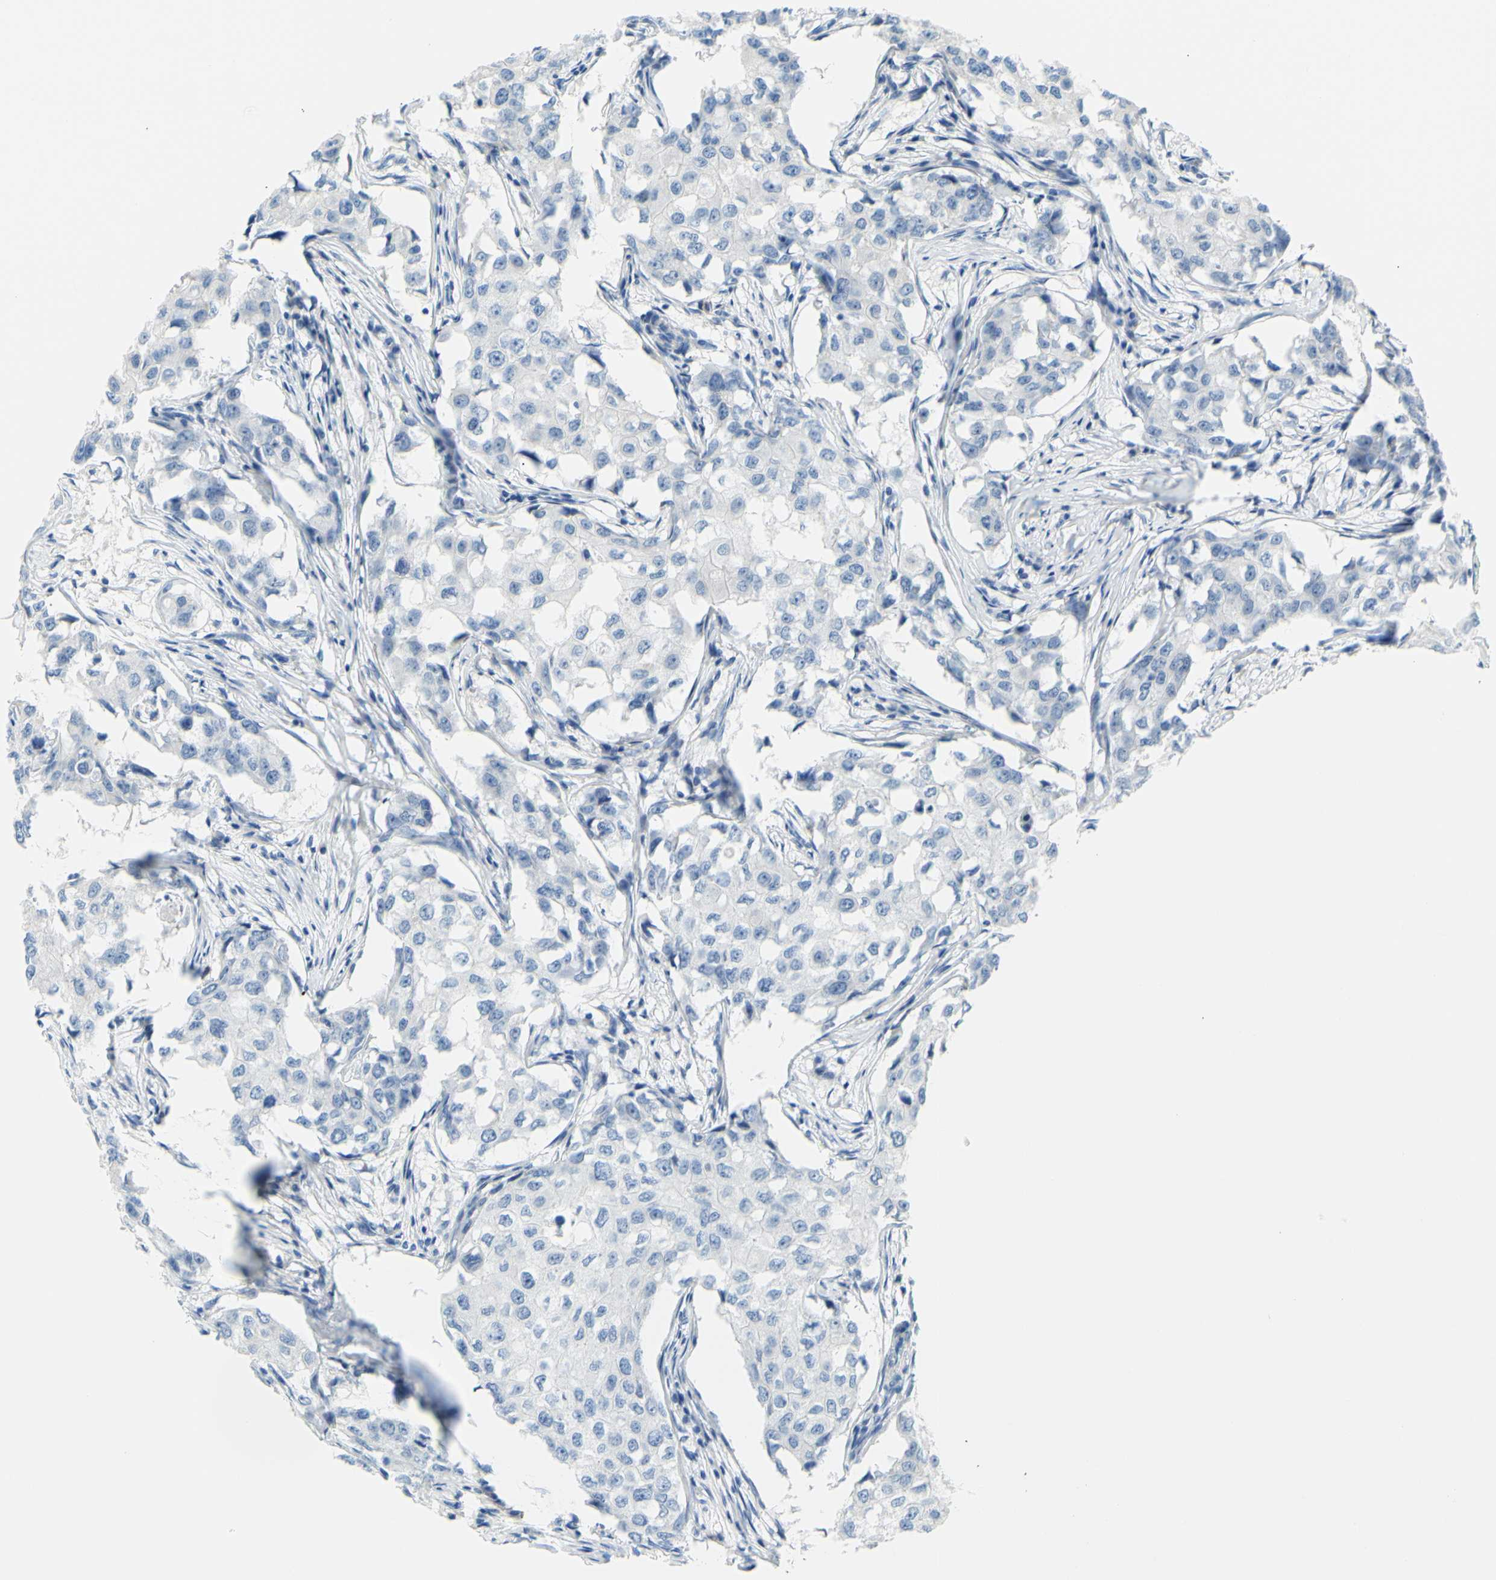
{"staining": {"intensity": "negative", "quantity": "none", "location": "none"}, "tissue": "breast cancer", "cell_type": "Tumor cells", "image_type": "cancer", "snomed": [{"axis": "morphology", "description": "Duct carcinoma"}, {"axis": "topography", "description": "Breast"}], "caption": "The image displays no significant positivity in tumor cells of intraductal carcinoma (breast). (DAB IHC, high magnification).", "gene": "DCT", "patient": {"sex": "female", "age": 27}}